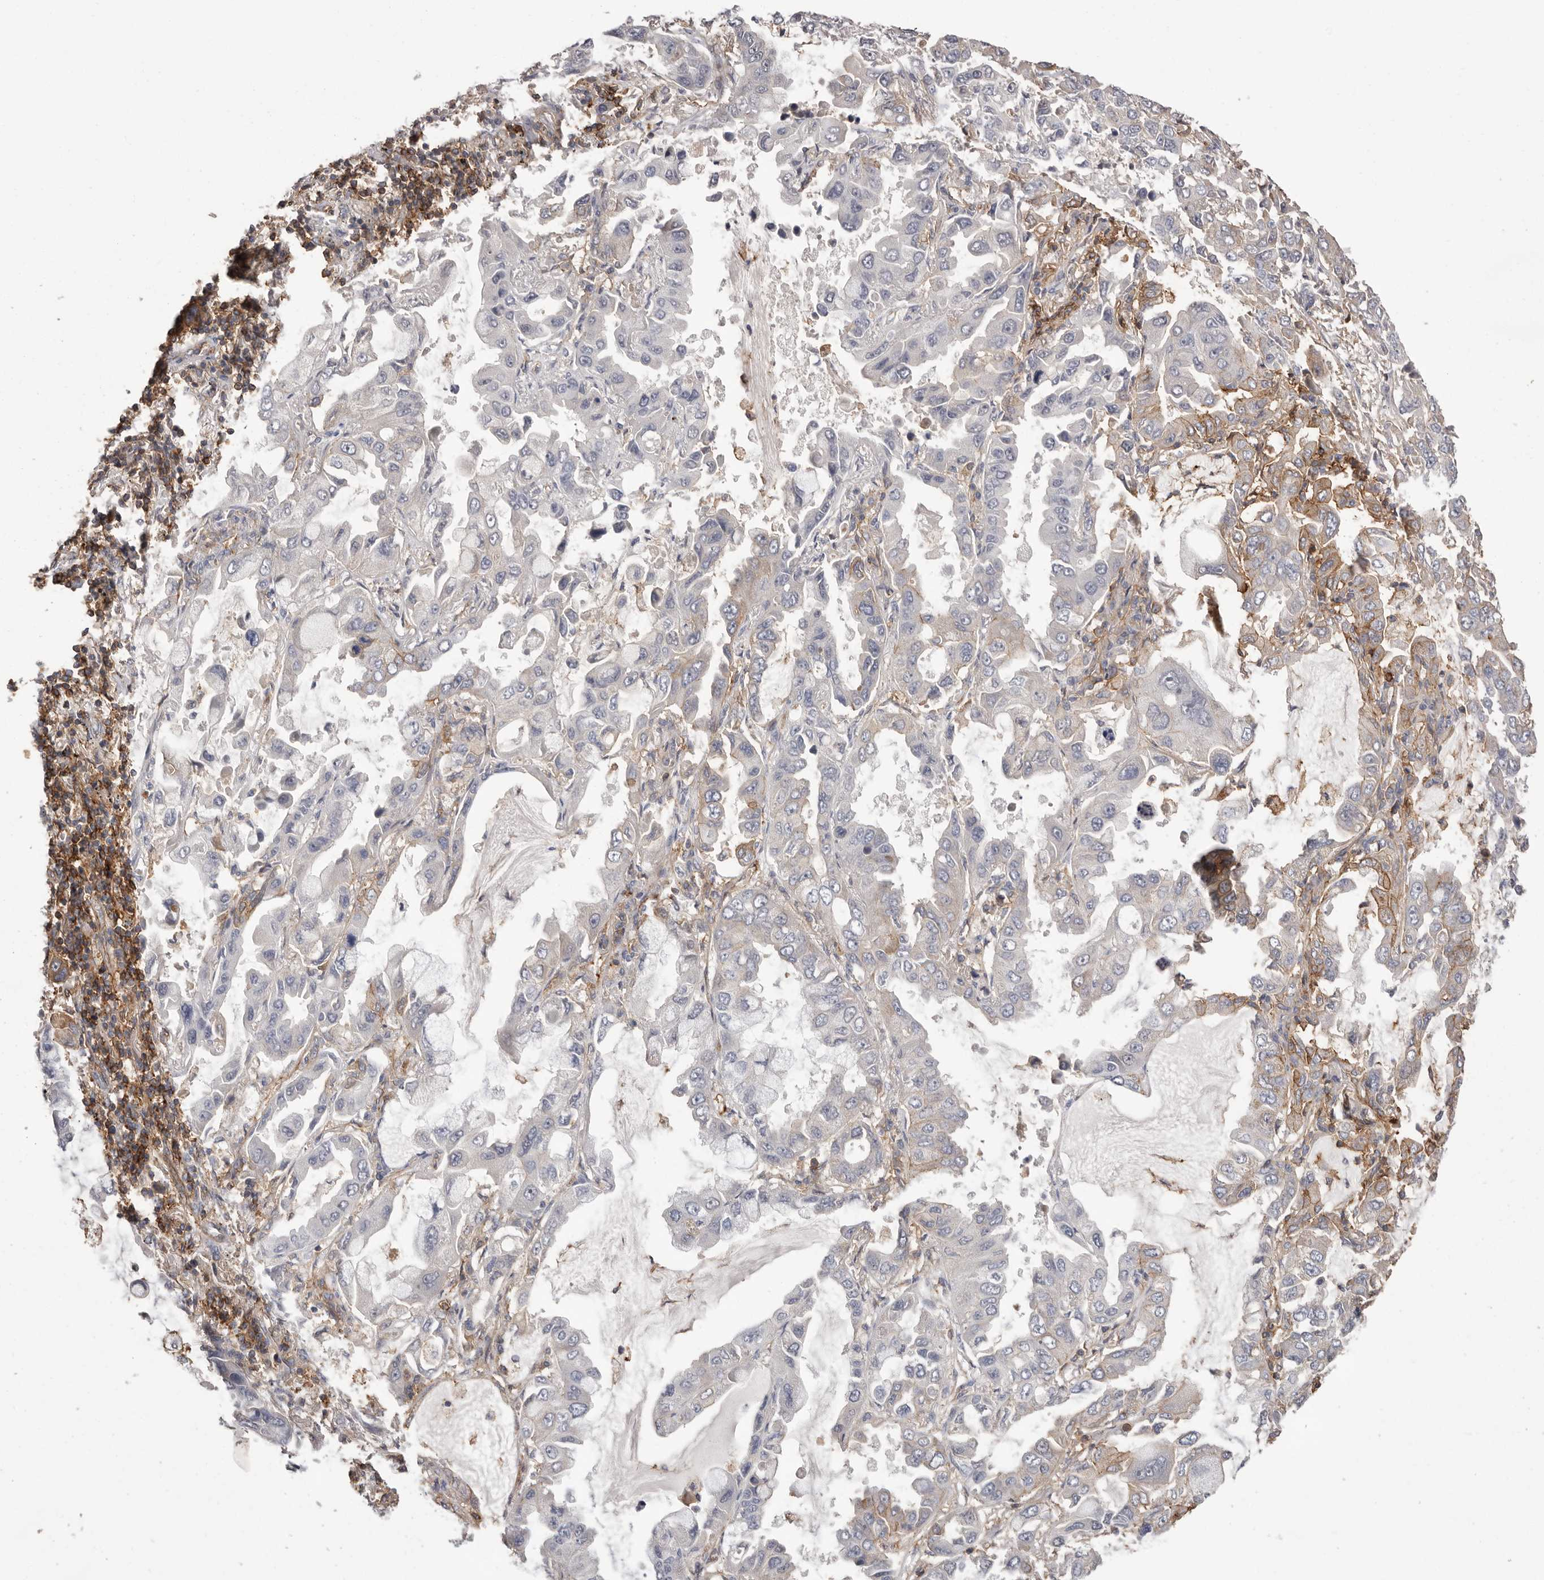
{"staining": {"intensity": "weak", "quantity": "<25%", "location": "cytoplasmic/membranous"}, "tissue": "lung cancer", "cell_type": "Tumor cells", "image_type": "cancer", "snomed": [{"axis": "morphology", "description": "Adenocarcinoma, NOS"}, {"axis": "topography", "description": "Lung"}], "caption": "This is an immunohistochemistry (IHC) histopathology image of adenocarcinoma (lung). There is no positivity in tumor cells.", "gene": "MMACHC", "patient": {"sex": "male", "age": 64}}